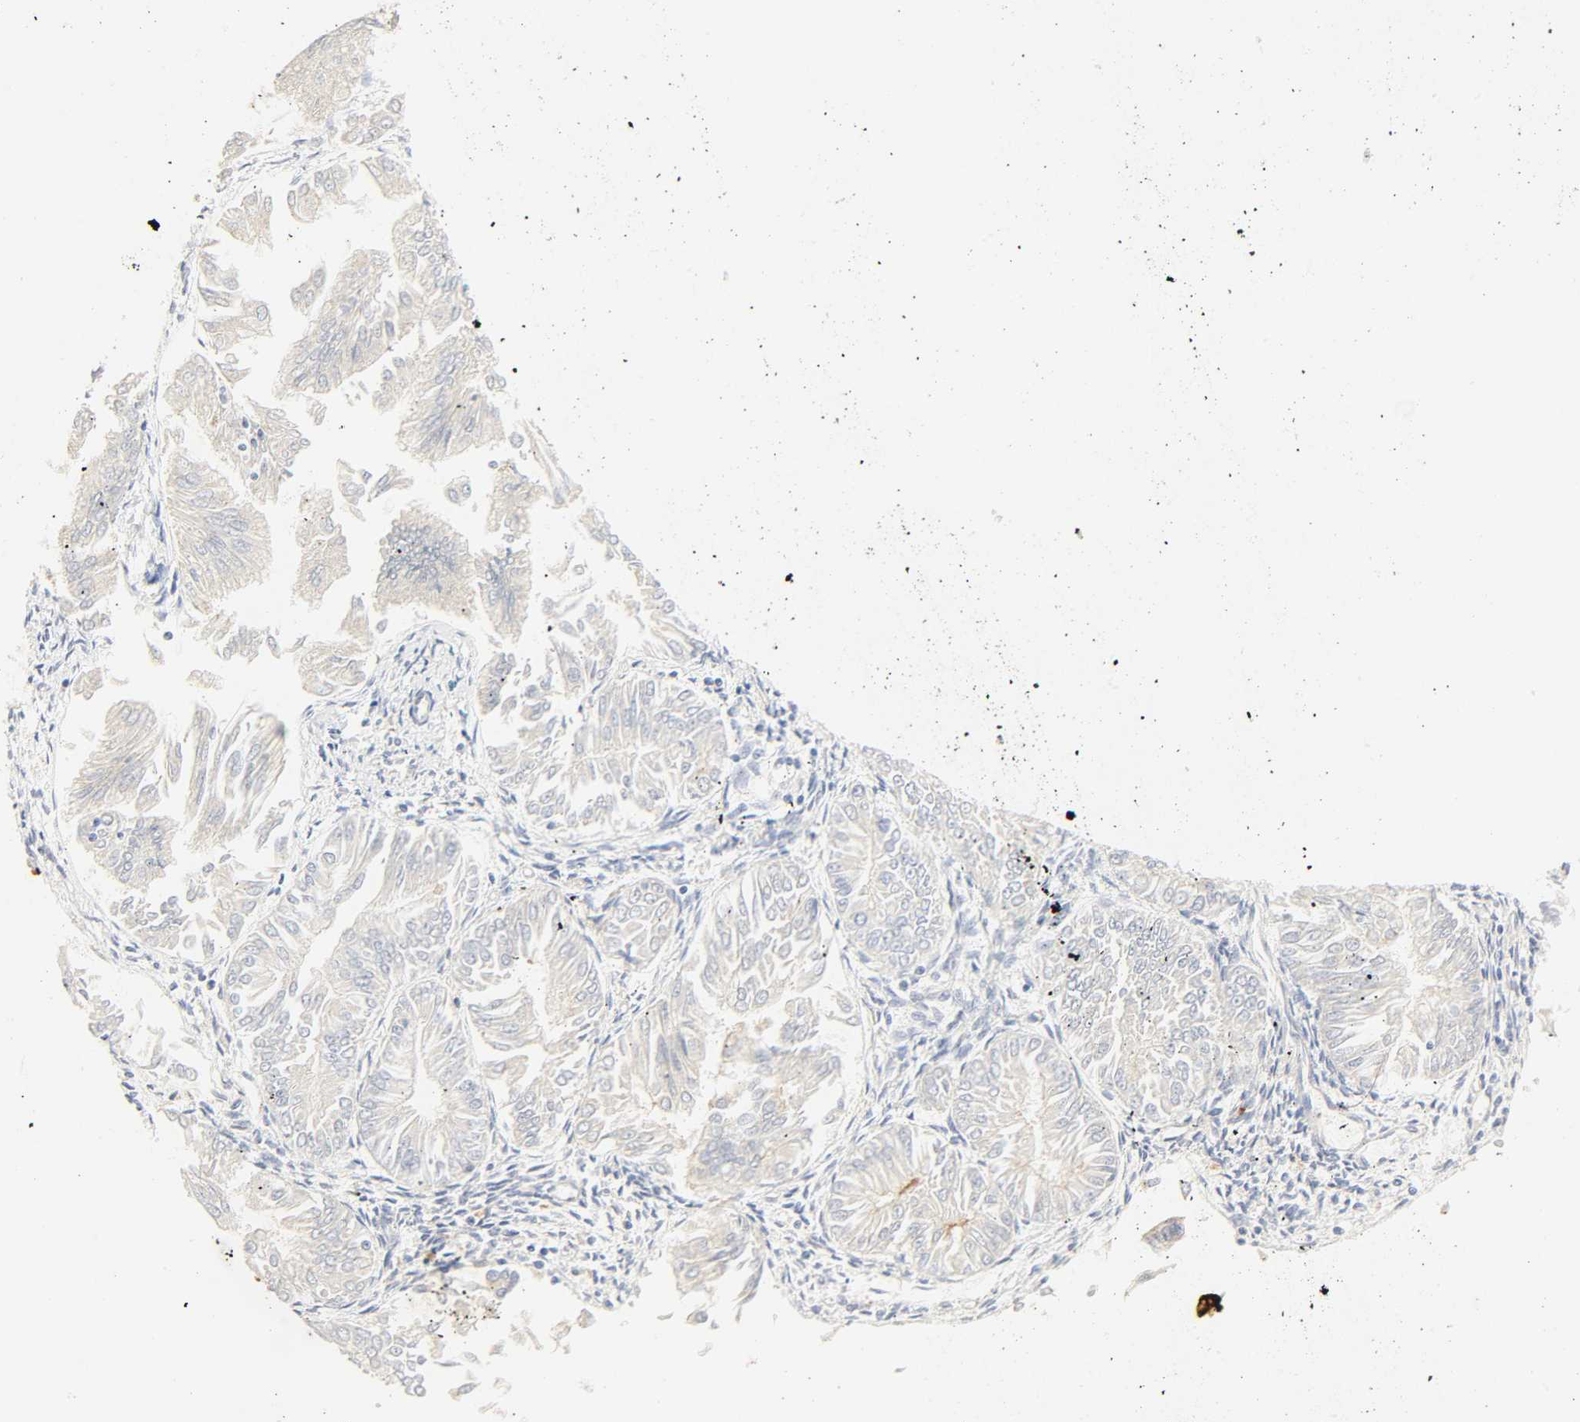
{"staining": {"intensity": "negative", "quantity": "none", "location": "none"}, "tissue": "endometrial cancer", "cell_type": "Tumor cells", "image_type": "cancer", "snomed": [{"axis": "morphology", "description": "Adenocarcinoma, NOS"}, {"axis": "topography", "description": "Endometrium"}], "caption": "Human adenocarcinoma (endometrial) stained for a protein using immunohistochemistry (IHC) displays no staining in tumor cells.", "gene": "CAMK2A", "patient": {"sex": "female", "age": 53}}